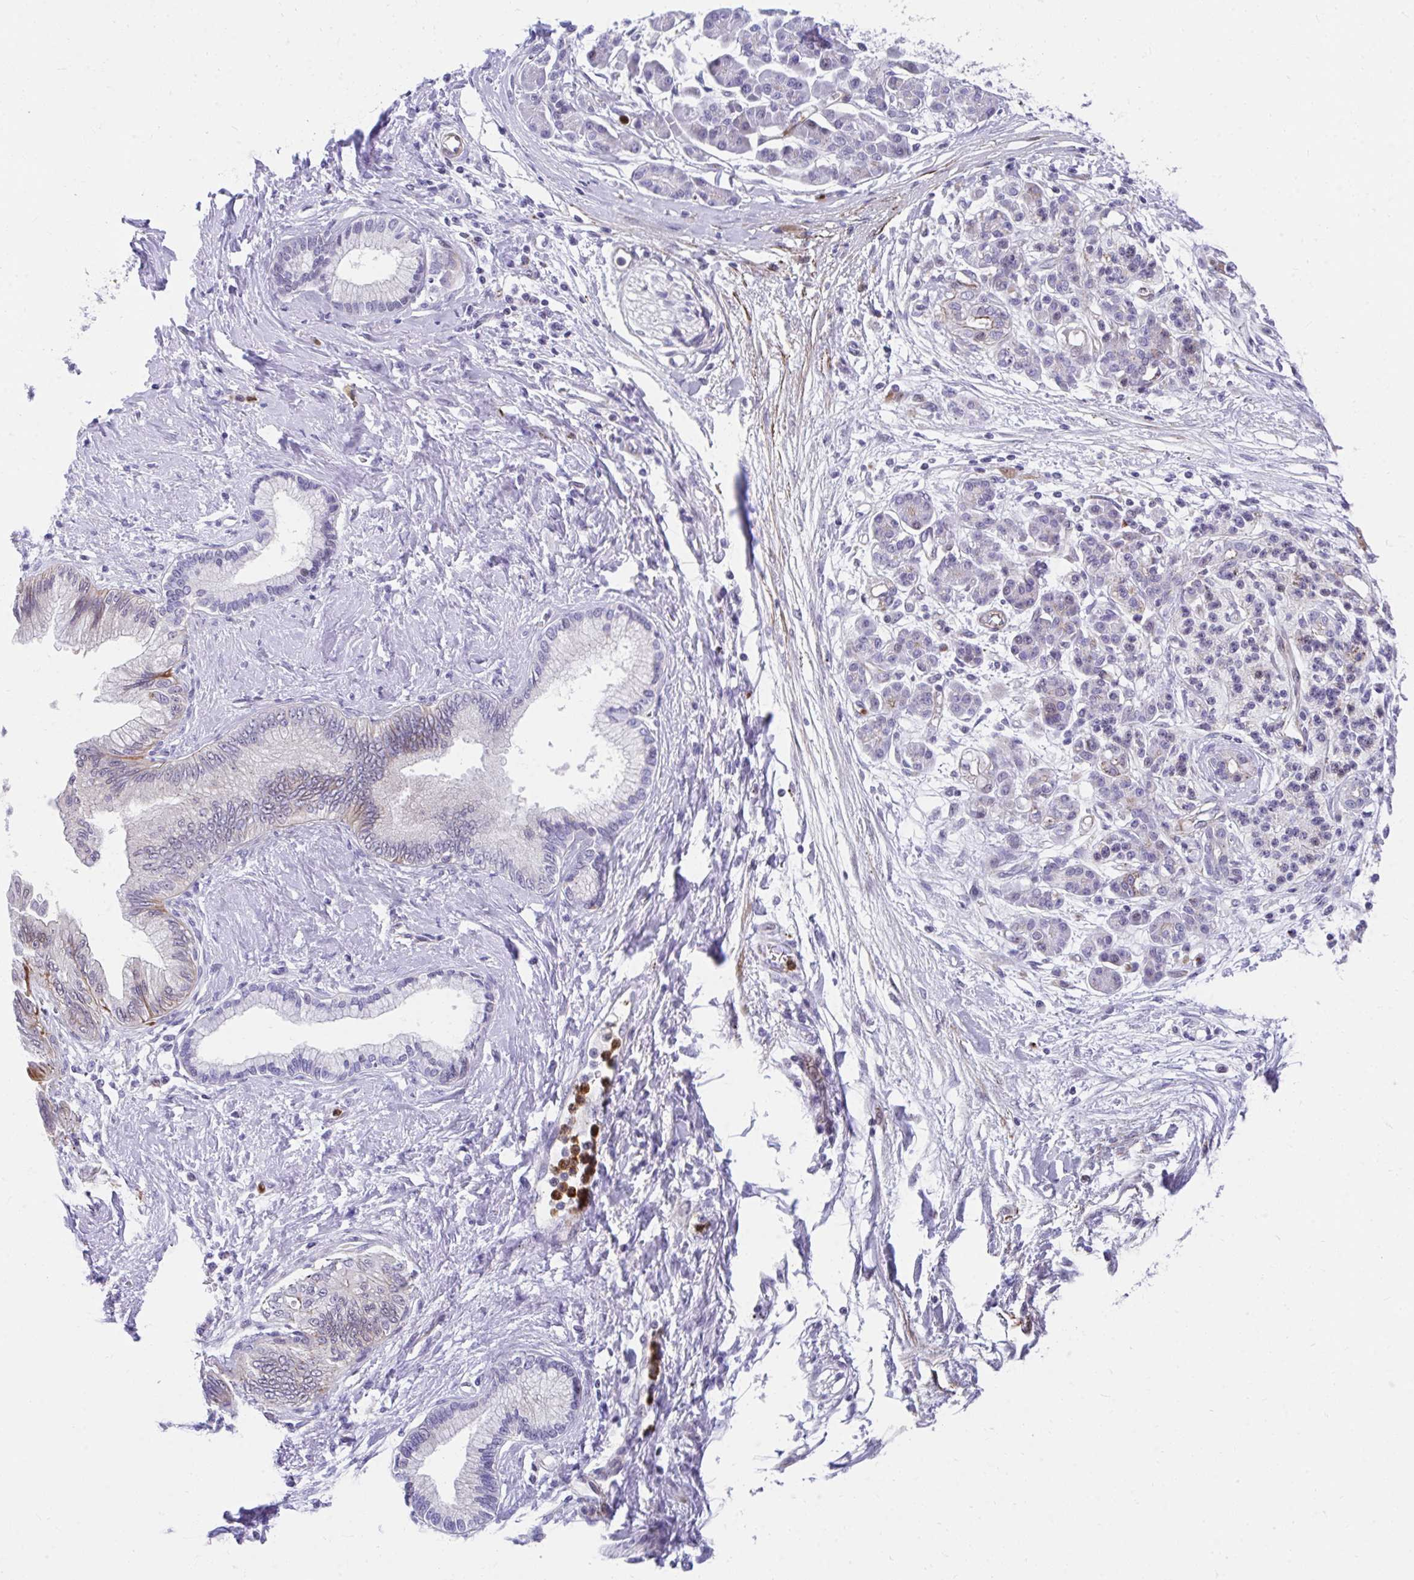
{"staining": {"intensity": "weak", "quantity": "<25%", "location": "cytoplasmic/membranous"}, "tissue": "pancreatic cancer", "cell_type": "Tumor cells", "image_type": "cancer", "snomed": [{"axis": "morphology", "description": "Adenocarcinoma, NOS"}, {"axis": "topography", "description": "Pancreas"}], "caption": "This is a image of immunohistochemistry (IHC) staining of pancreatic cancer, which shows no staining in tumor cells.", "gene": "CSTB", "patient": {"sex": "female", "age": 77}}